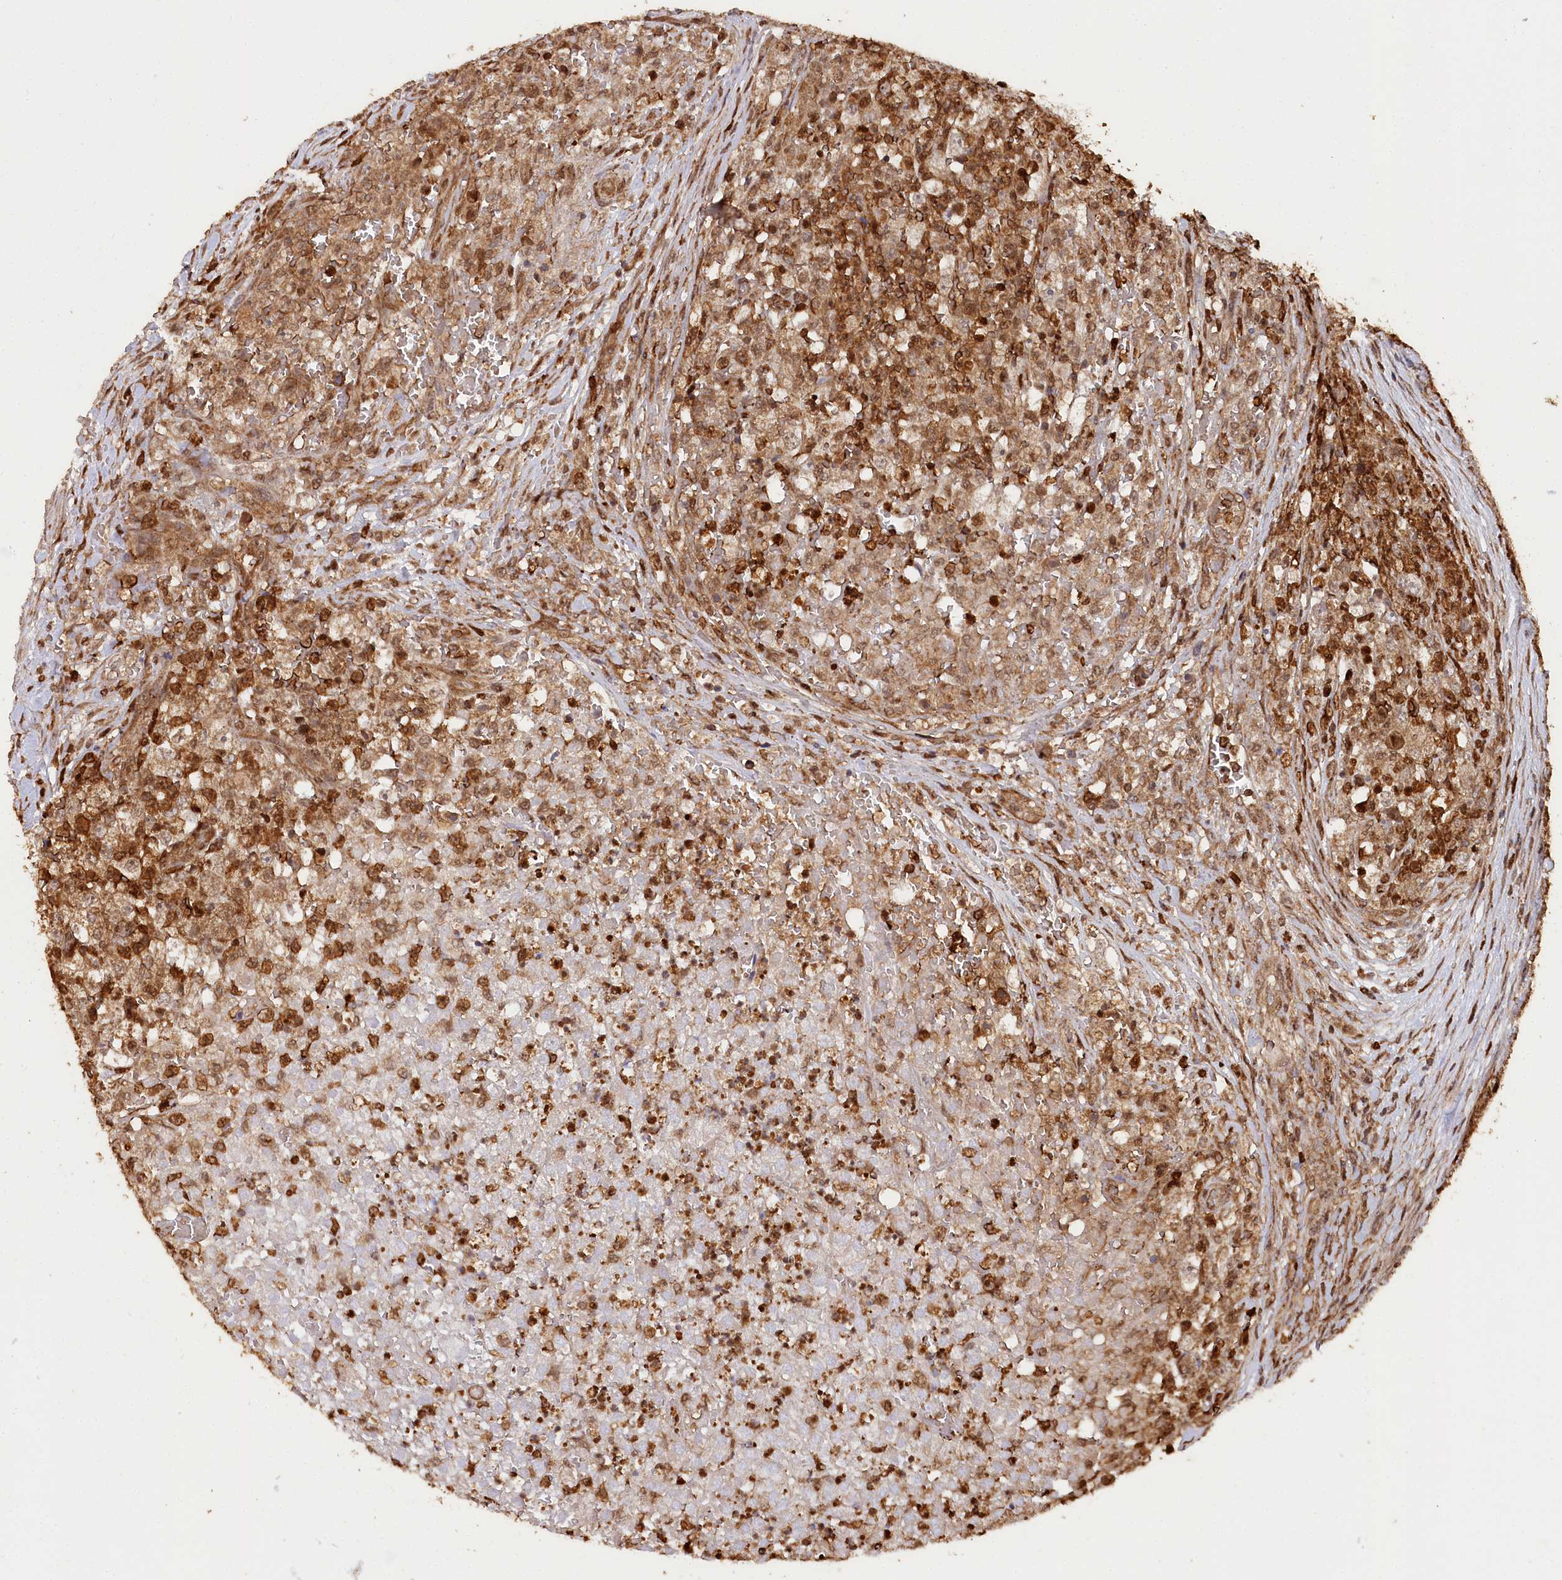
{"staining": {"intensity": "moderate", "quantity": ">75%", "location": "cytoplasmic/membranous"}, "tissue": "renal cancer", "cell_type": "Tumor cells", "image_type": "cancer", "snomed": [{"axis": "morphology", "description": "Adenocarcinoma, NOS"}, {"axis": "topography", "description": "Kidney"}], "caption": "IHC (DAB (3,3'-diaminobenzidine)) staining of human adenocarcinoma (renal) shows moderate cytoplasmic/membranous protein staining in about >75% of tumor cells. Immunohistochemistry (ihc) stains the protein of interest in brown and the nuclei are stained blue.", "gene": "LSG1", "patient": {"sex": "female", "age": 54}}